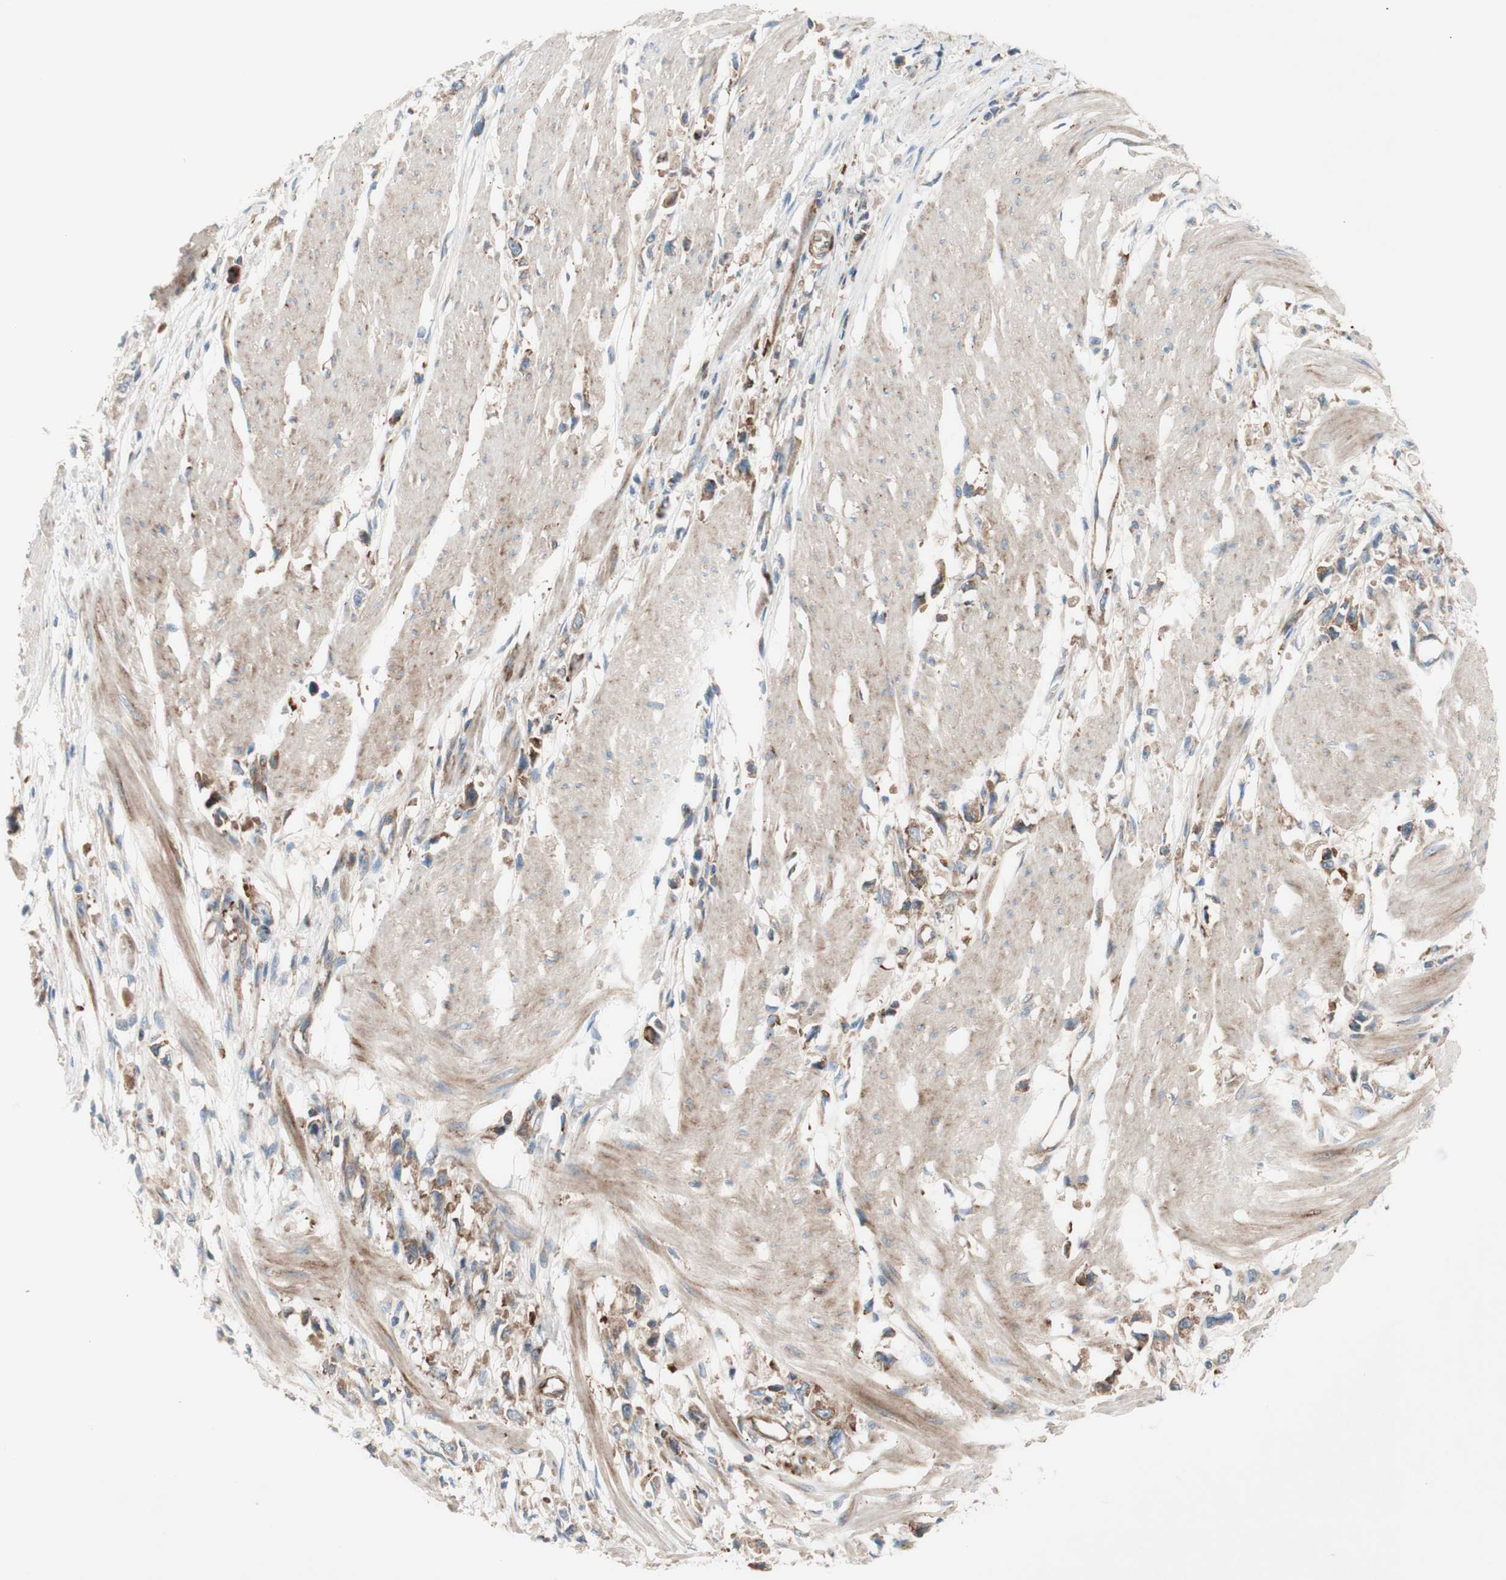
{"staining": {"intensity": "moderate", "quantity": ">75%", "location": "cytoplasmic/membranous"}, "tissue": "stomach cancer", "cell_type": "Tumor cells", "image_type": "cancer", "snomed": [{"axis": "morphology", "description": "Adenocarcinoma, NOS"}, {"axis": "topography", "description": "Stomach"}], "caption": "Moderate cytoplasmic/membranous expression for a protein is present in approximately >75% of tumor cells of stomach cancer using immunohistochemistry (IHC).", "gene": "CCN4", "patient": {"sex": "female", "age": 59}}